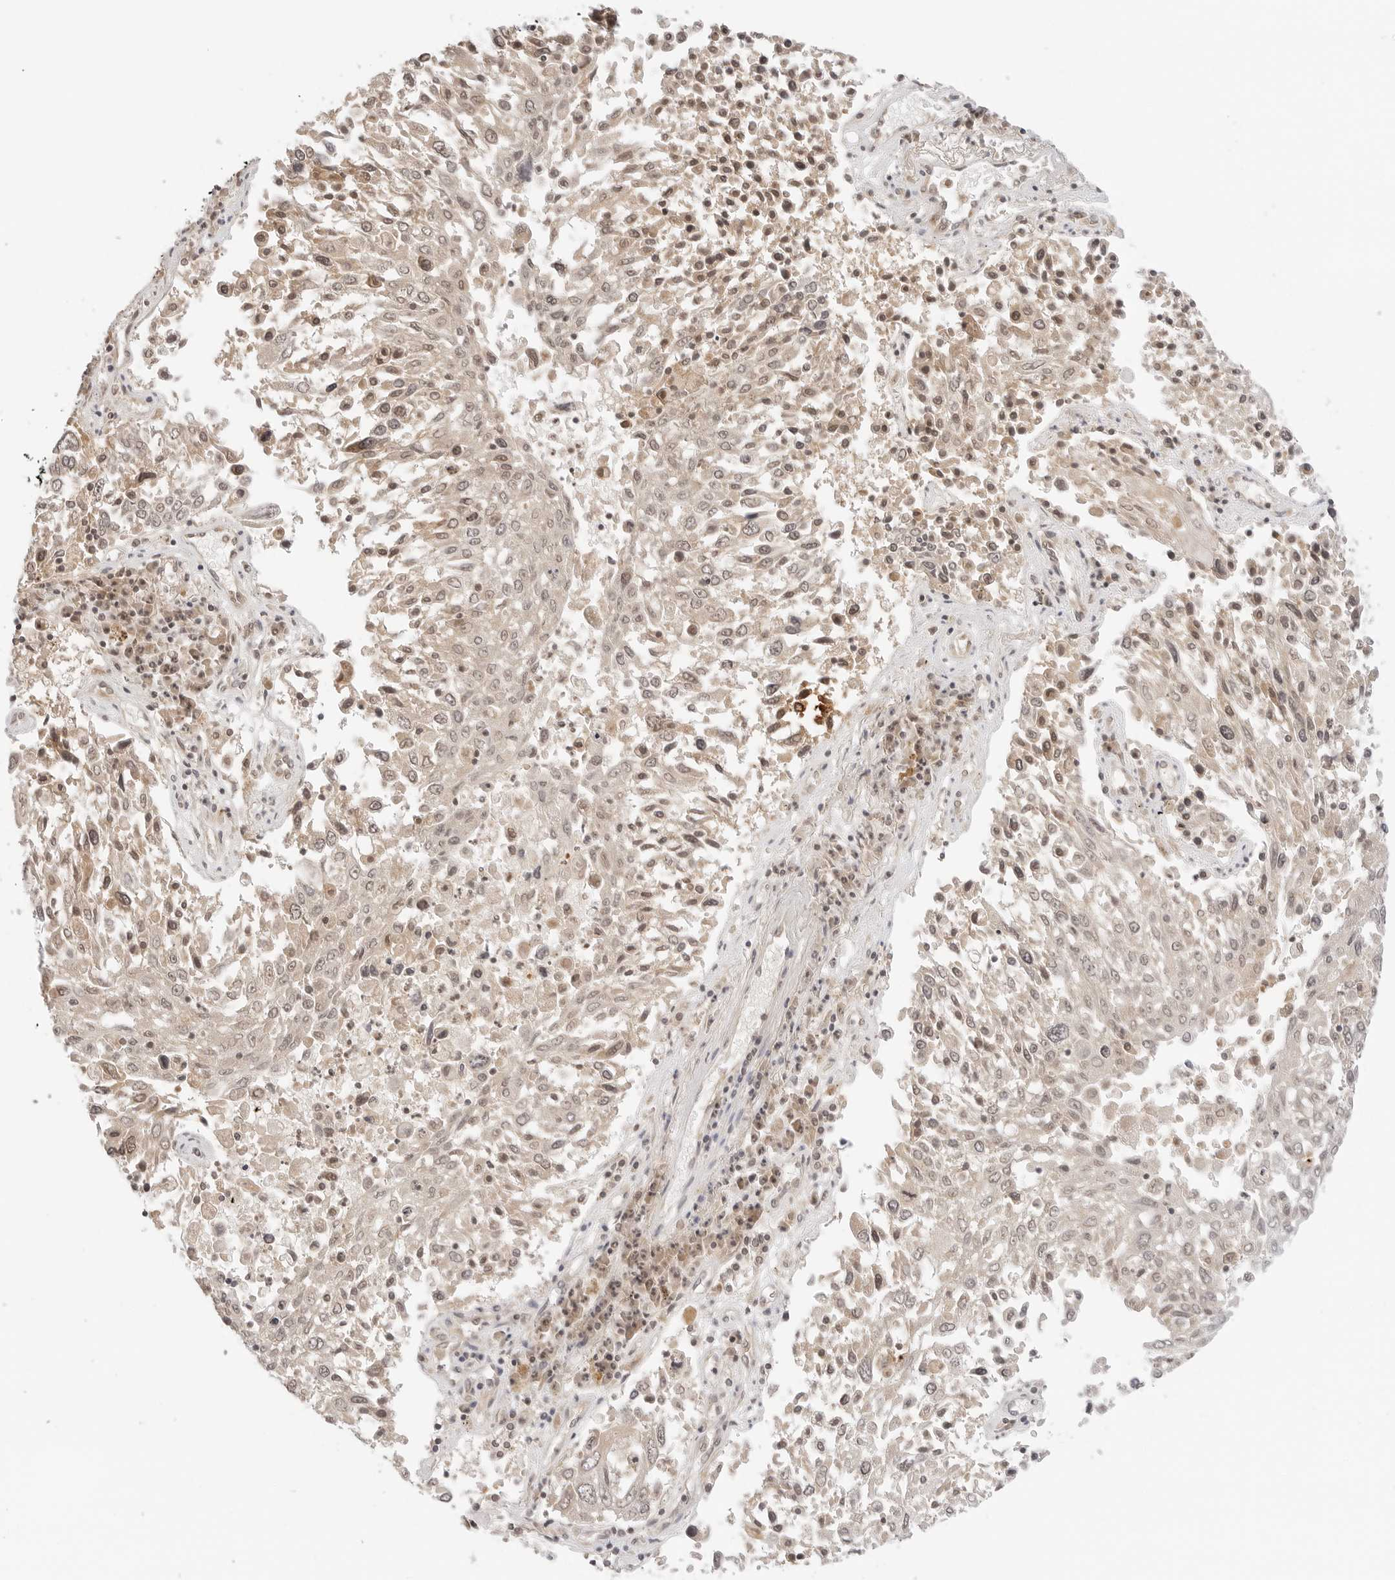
{"staining": {"intensity": "weak", "quantity": "25%-75%", "location": "cytoplasmic/membranous,nuclear"}, "tissue": "lung cancer", "cell_type": "Tumor cells", "image_type": "cancer", "snomed": [{"axis": "morphology", "description": "Squamous cell carcinoma, NOS"}, {"axis": "topography", "description": "Lung"}], "caption": "A high-resolution micrograph shows IHC staining of squamous cell carcinoma (lung), which demonstrates weak cytoplasmic/membranous and nuclear expression in about 25%-75% of tumor cells. The staining is performed using DAB (3,3'-diaminobenzidine) brown chromogen to label protein expression. The nuclei are counter-stained blue using hematoxylin.", "gene": "GPR34", "patient": {"sex": "male", "age": 65}}